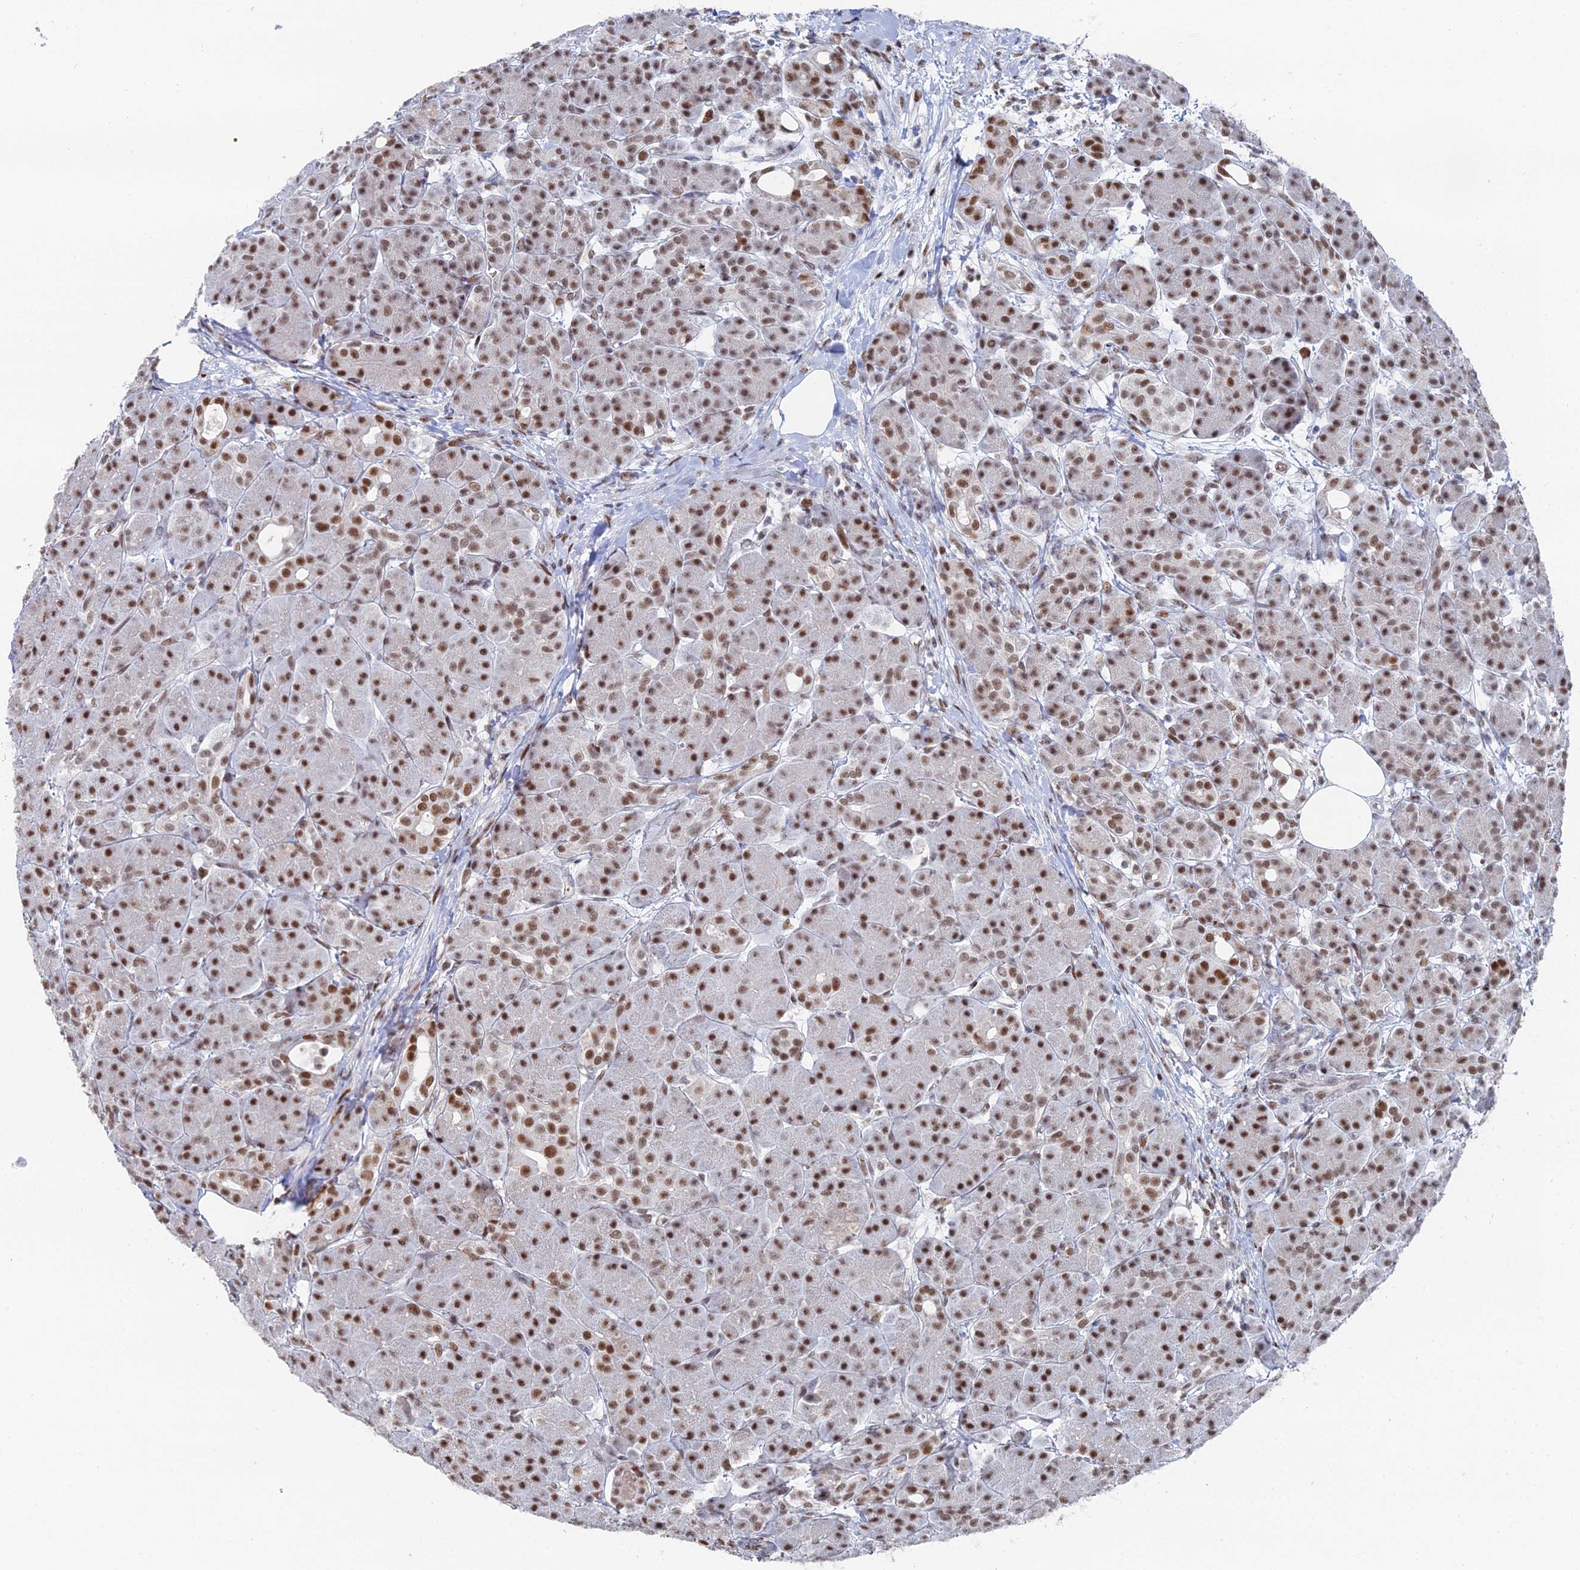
{"staining": {"intensity": "moderate", "quantity": ">75%", "location": "nuclear"}, "tissue": "pancreas", "cell_type": "Exocrine glandular cells", "image_type": "normal", "snomed": [{"axis": "morphology", "description": "Normal tissue, NOS"}, {"axis": "topography", "description": "Pancreas"}], "caption": "Human pancreas stained for a protein (brown) reveals moderate nuclear positive expression in approximately >75% of exocrine glandular cells.", "gene": "GSC2", "patient": {"sex": "male", "age": 63}}